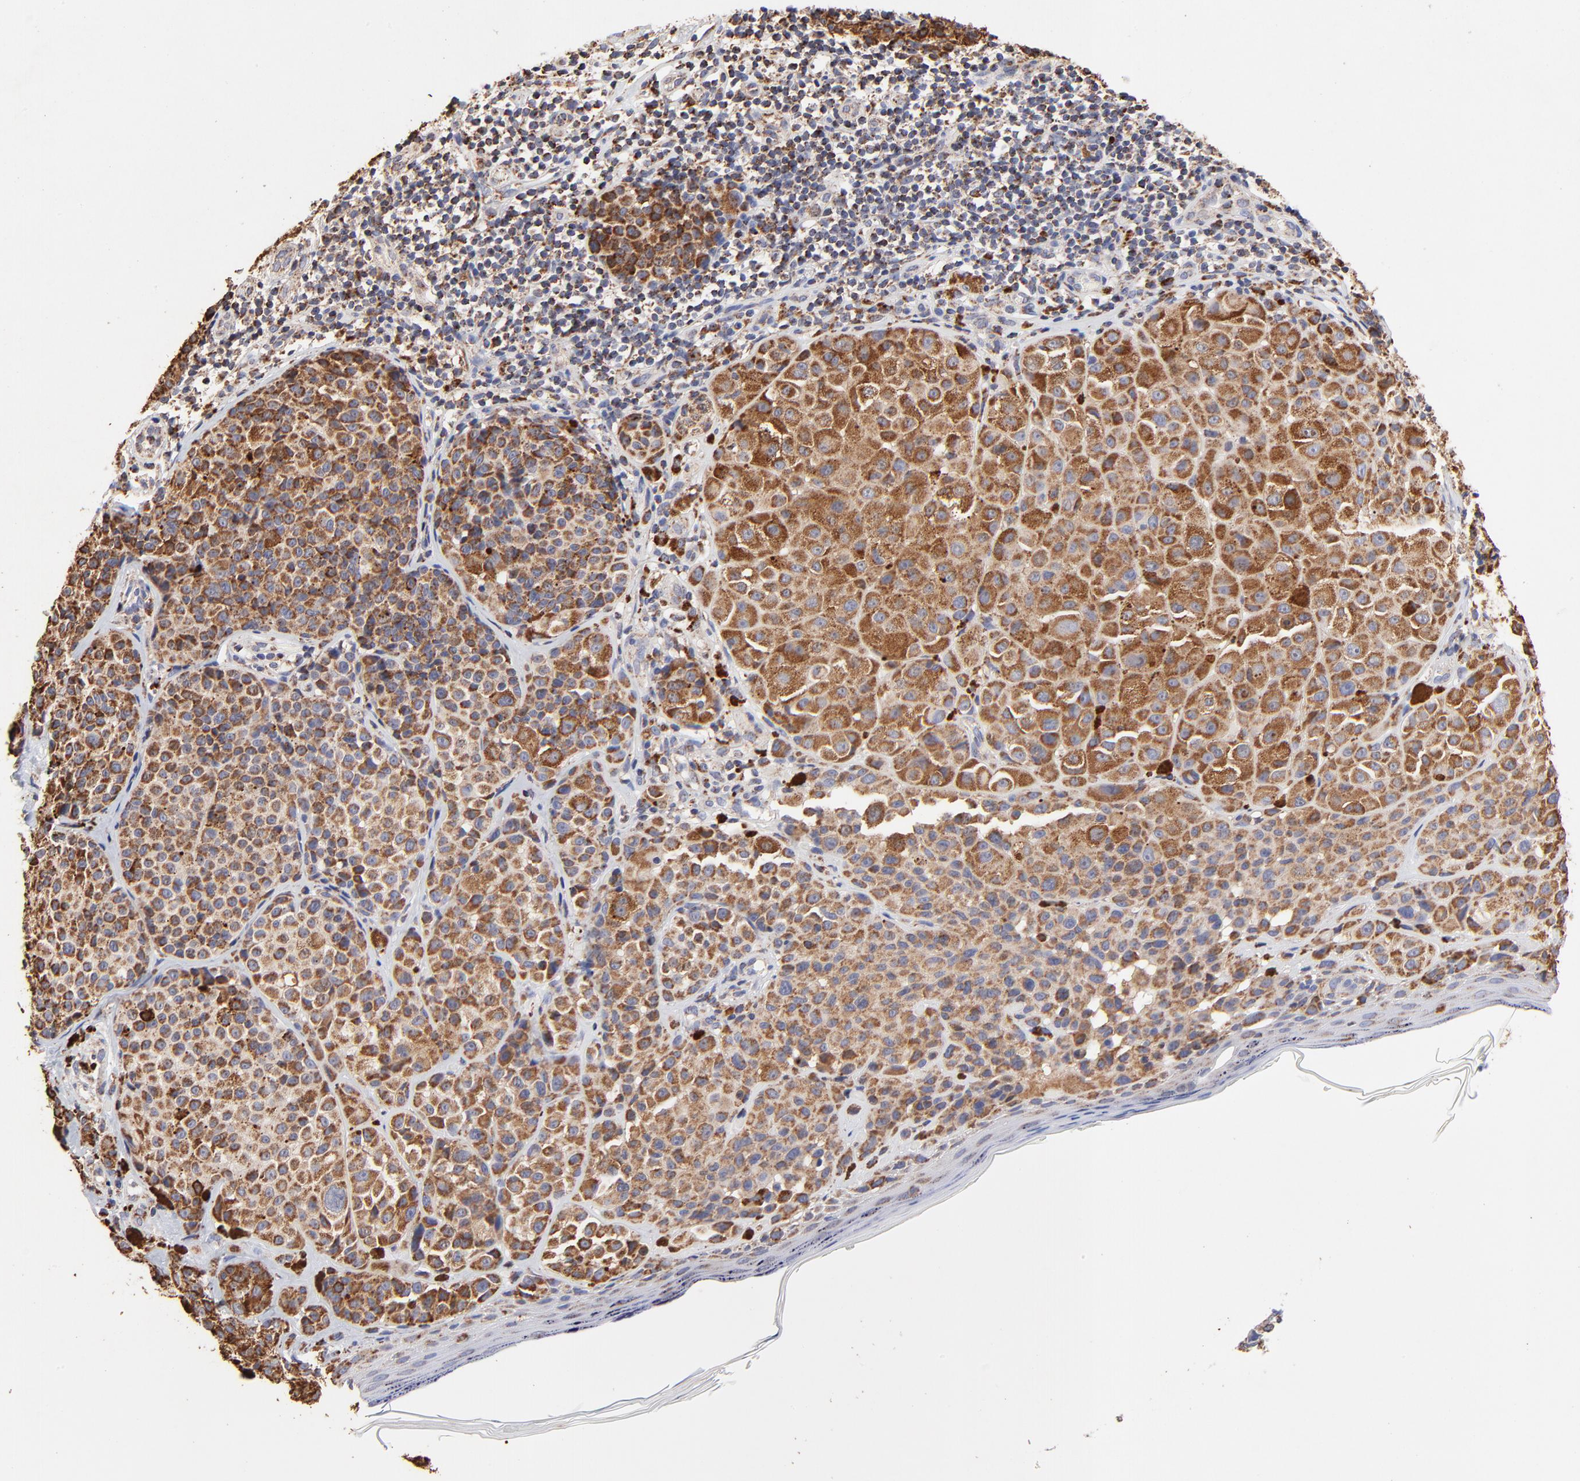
{"staining": {"intensity": "strong", "quantity": ">75%", "location": "cytoplasmic/membranous"}, "tissue": "melanoma", "cell_type": "Tumor cells", "image_type": "cancer", "snomed": [{"axis": "morphology", "description": "Malignant melanoma, NOS"}, {"axis": "topography", "description": "Skin"}], "caption": "DAB immunohistochemical staining of human melanoma displays strong cytoplasmic/membranous protein positivity in about >75% of tumor cells. The protein of interest is shown in brown color, while the nuclei are stained blue.", "gene": "SSBP1", "patient": {"sex": "female", "age": 75}}